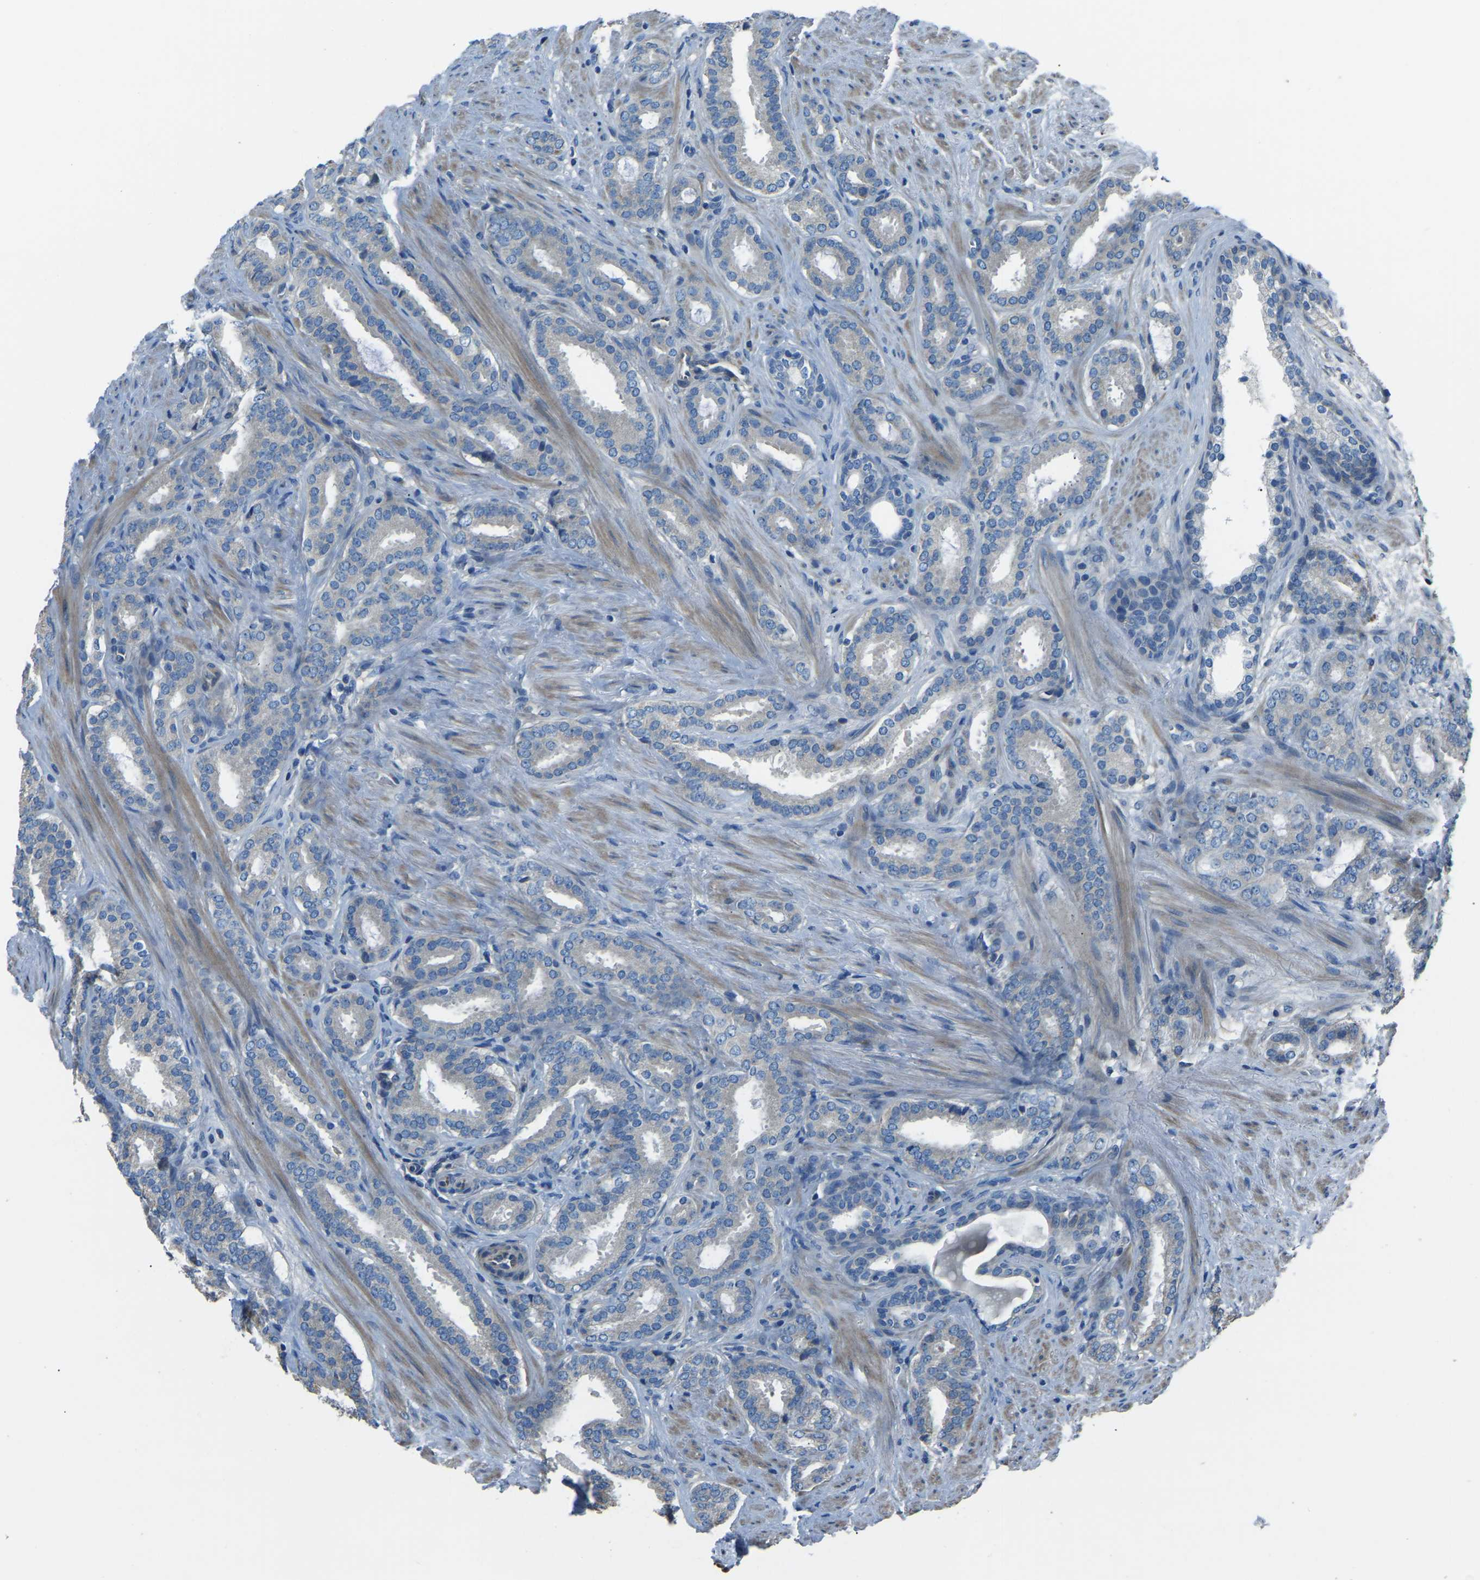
{"staining": {"intensity": "negative", "quantity": "none", "location": "none"}, "tissue": "prostate cancer", "cell_type": "Tumor cells", "image_type": "cancer", "snomed": [{"axis": "morphology", "description": "Adenocarcinoma, Low grade"}, {"axis": "topography", "description": "Prostate"}], "caption": "IHC histopathology image of human prostate cancer (adenocarcinoma (low-grade)) stained for a protein (brown), which shows no expression in tumor cells.", "gene": "COL3A1", "patient": {"sex": "male", "age": 69}}